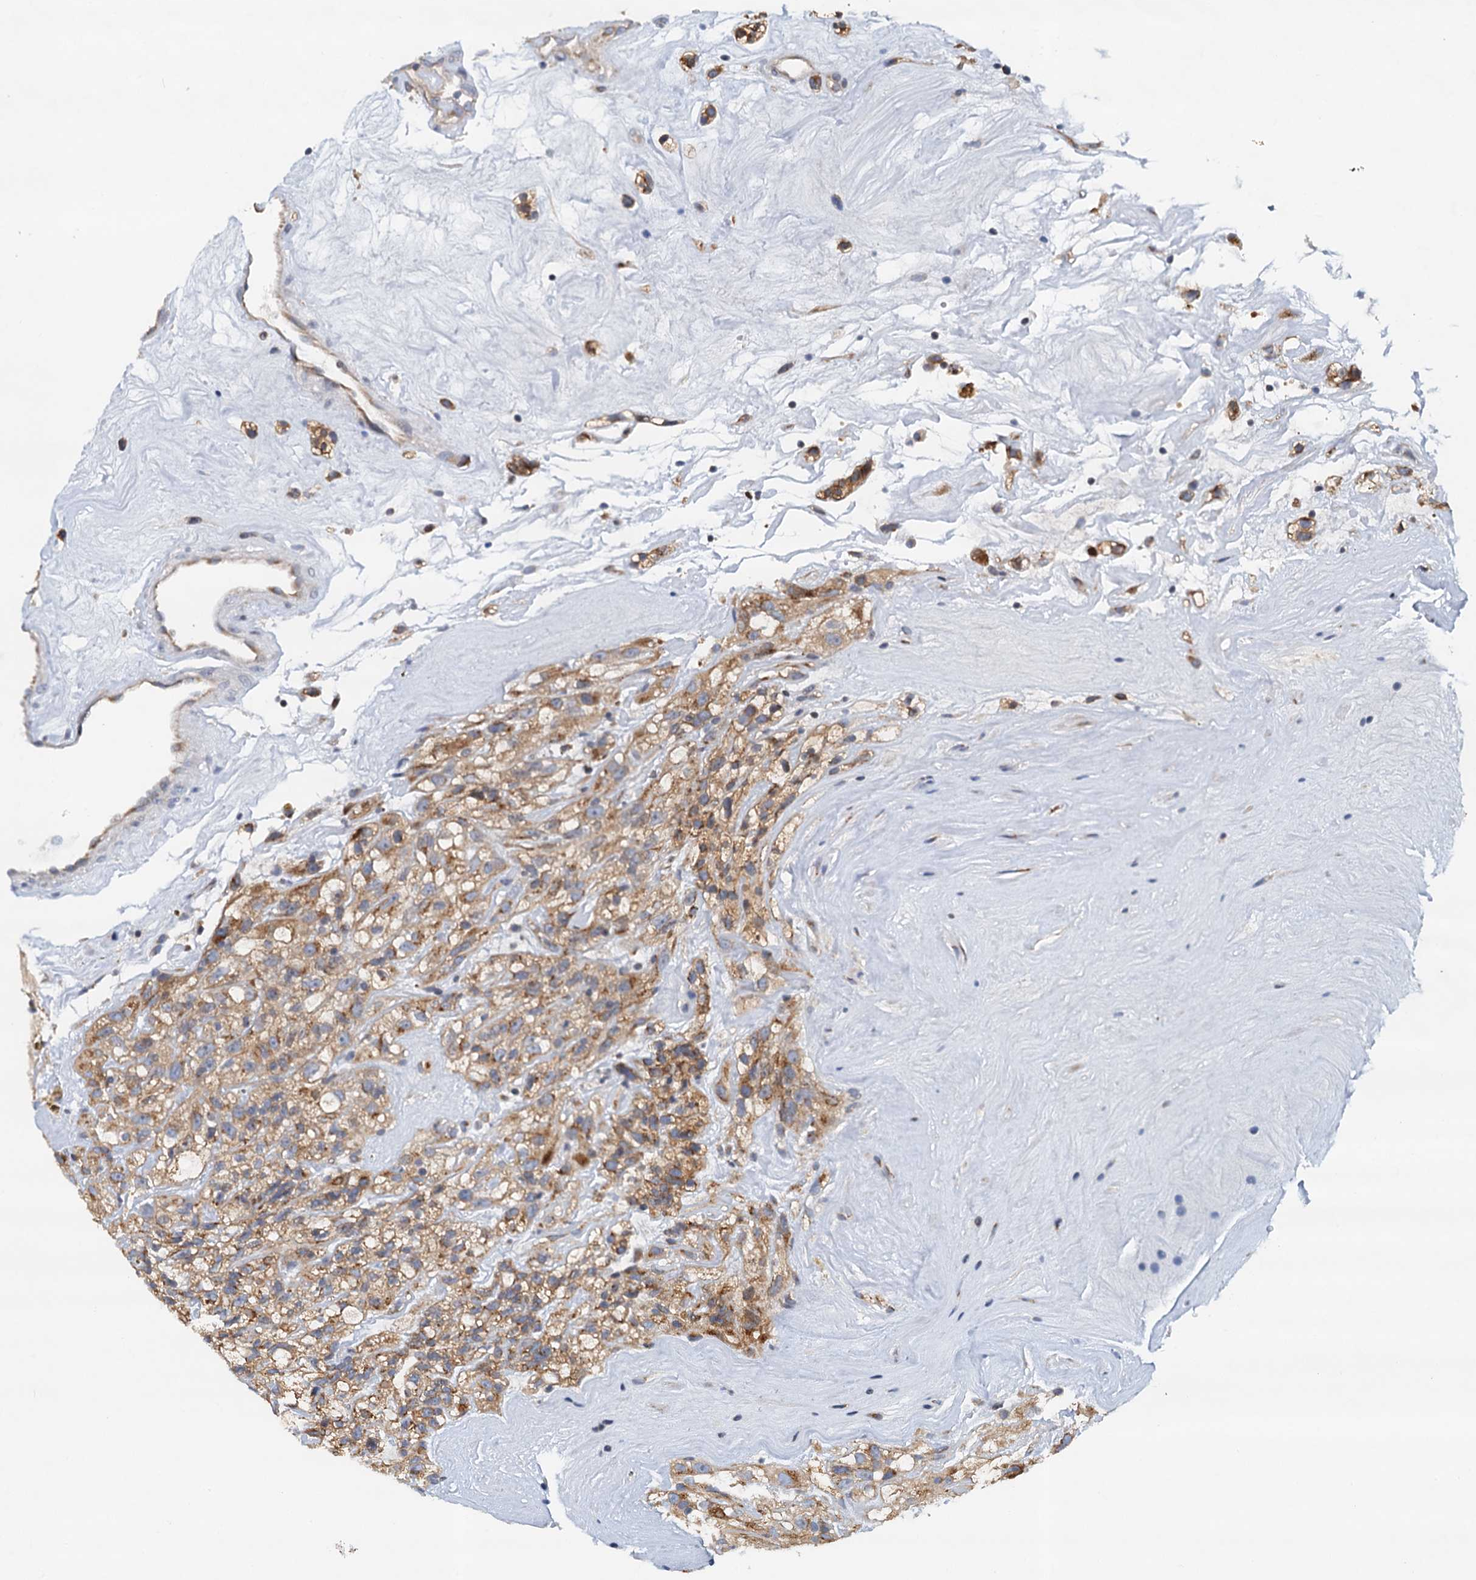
{"staining": {"intensity": "moderate", "quantity": ">75%", "location": "cytoplasmic/membranous"}, "tissue": "renal cancer", "cell_type": "Tumor cells", "image_type": "cancer", "snomed": [{"axis": "morphology", "description": "Adenocarcinoma, NOS"}, {"axis": "topography", "description": "Kidney"}], "caption": "A brown stain labels moderate cytoplasmic/membranous staining of a protein in human adenocarcinoma (renal) tumor cells.", "gene": "NBEA", "patient": {"sex": "female", "age": 57}}